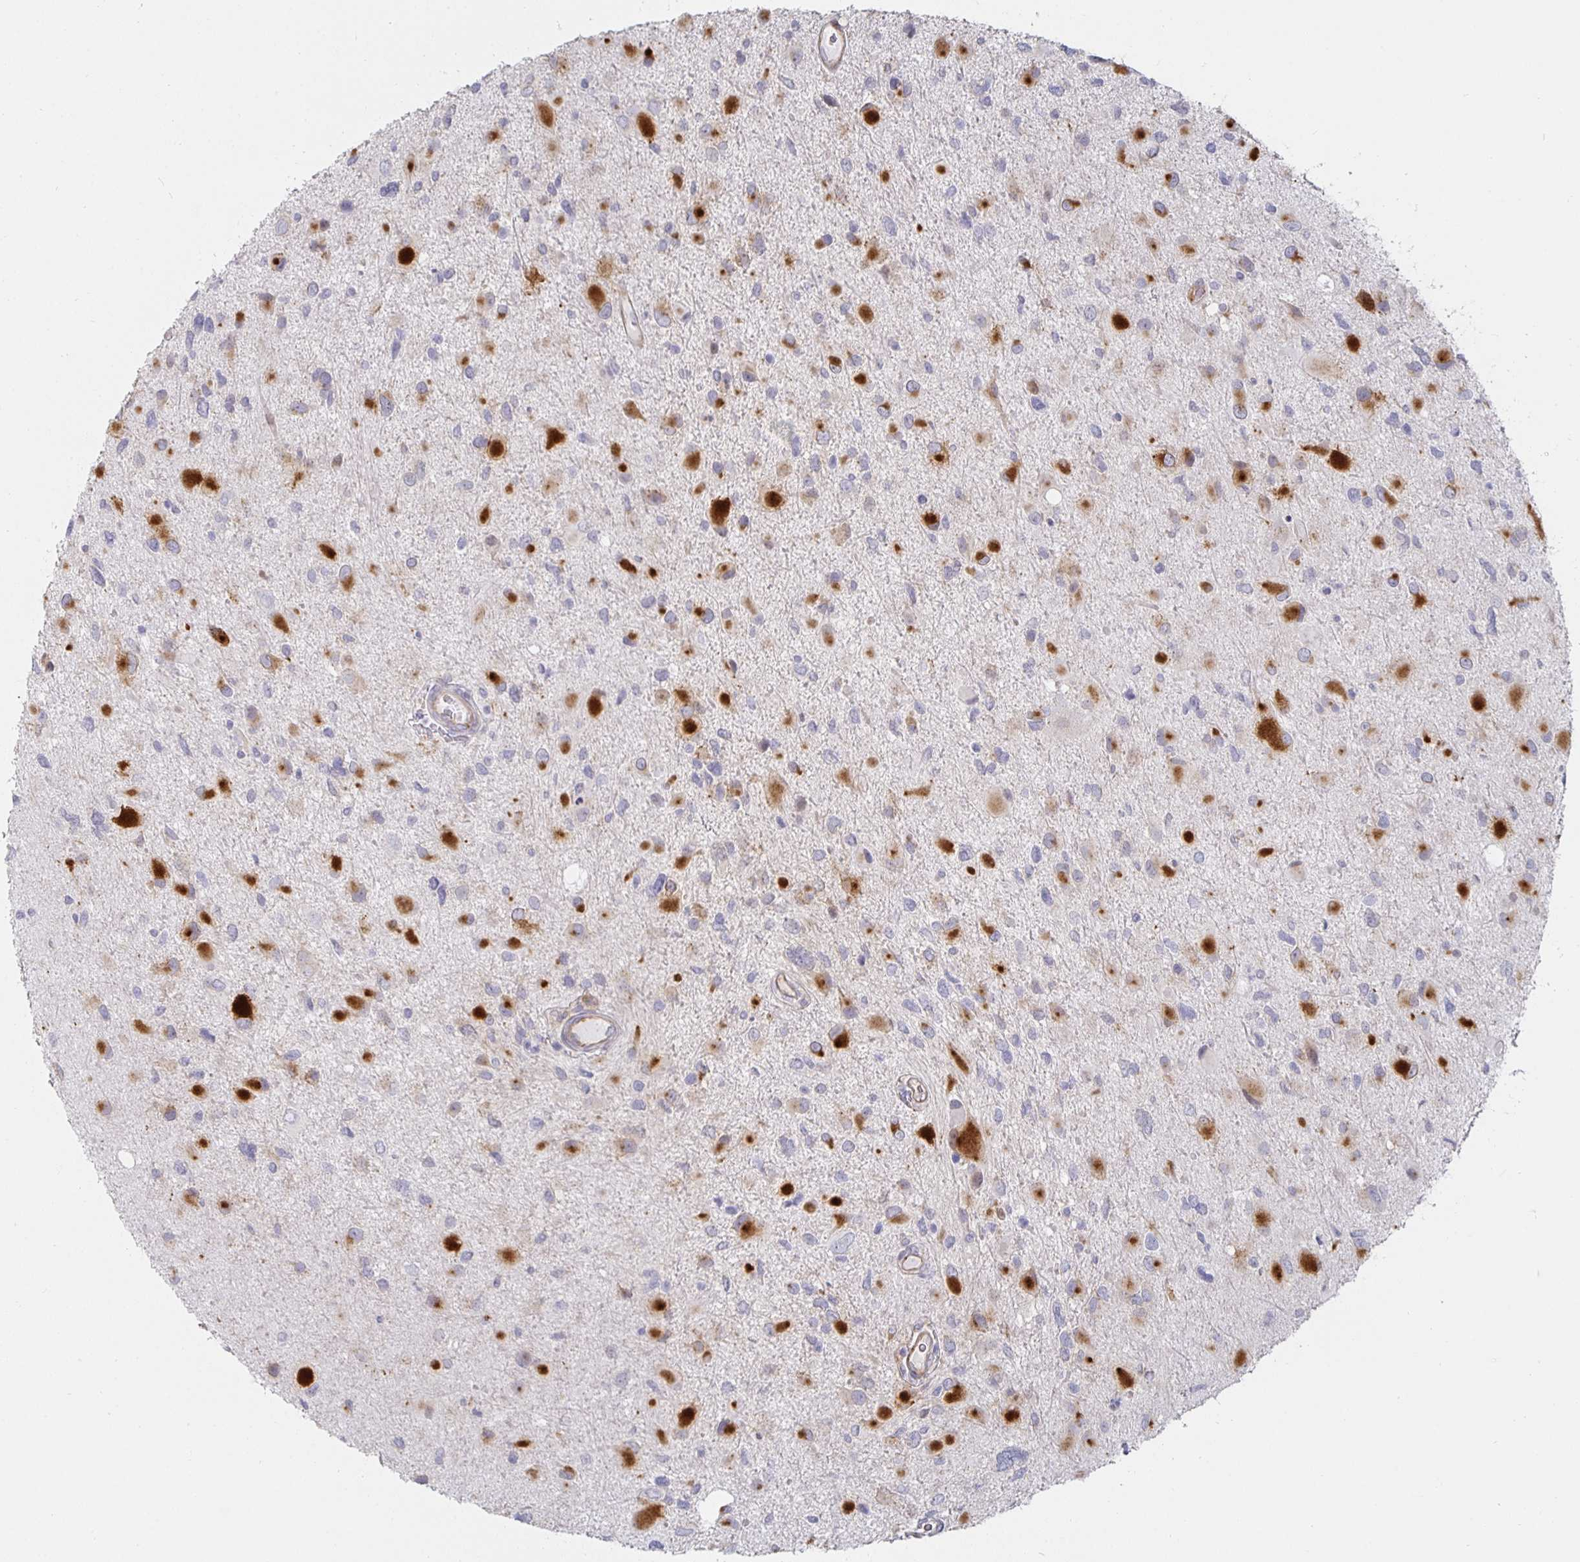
{"staining": {"intensity": "strong", "quantity": "<25%", "location": "cytoplasmic/membranous"}, "tissue": "glioma", "cell_type": "Tumor cells", "image_type": "cancer", "snomed": [{"axis": "morphology", "description": "Glioma, malignant, Low grade"}, {"axis": "topography", "description": "Brain"}], "caption": "Low-grade glioma (malignant) stained with a brown dye exhibits strong cytoplasmic/membranous positive expression in approximately <25% of tumor cells.", "gene": "S100G", "patient": {"sex": "female", "age": 32}}